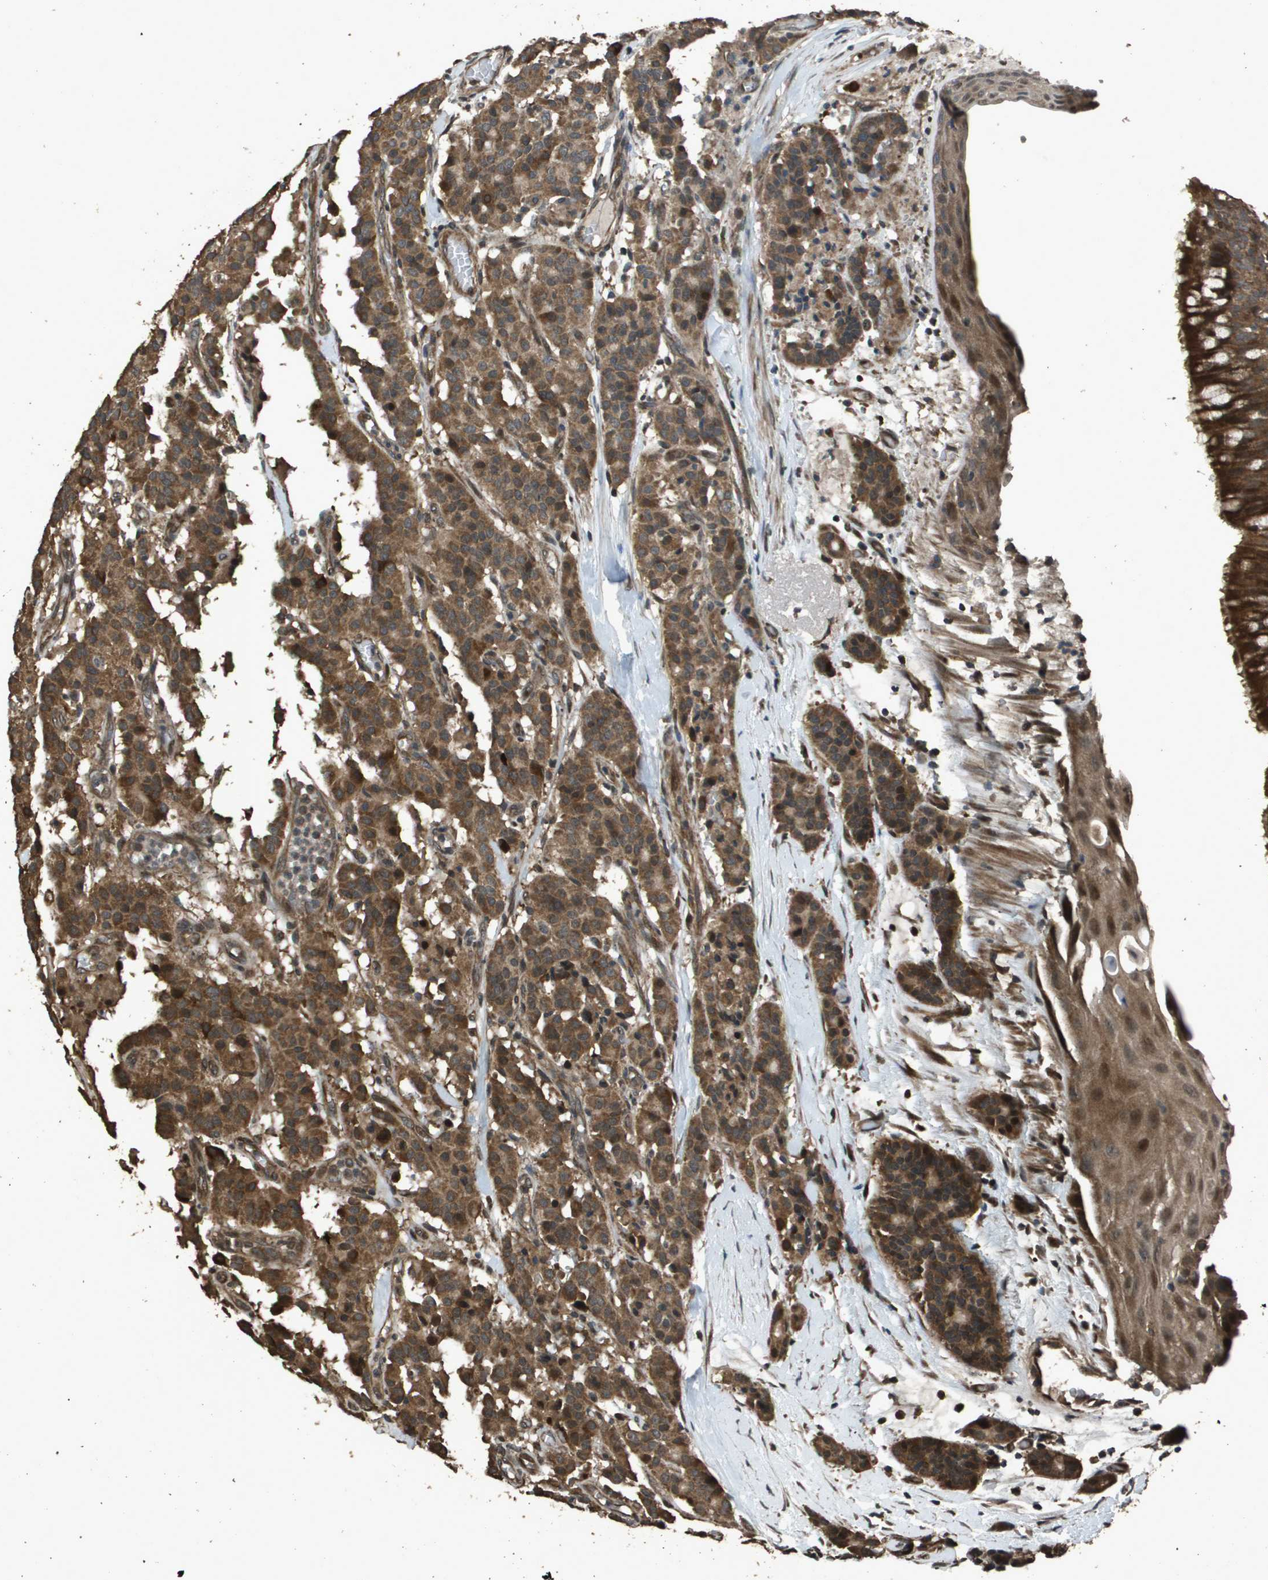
{"staining": {"intensity": "moderate", "quantity": ">75%", "location": "cytoplasmic/membranous"}, "tissue": "carcinoid", "cell_type": "Tumor cells", "image_type": "cancer", "snomed": [{"axis": "morphology", "description": "Carcinoid, malignant, NOS"}, {"axis": "topography", "description": "Lung"}], "caption": "The micrograph shows staining of carcinoid, revealing moderate cytoplasmic/membranous protein staining (brown color) within tumor cells.", "gene": "FIG4", "patient": {"sex": "male", "age": 30}}